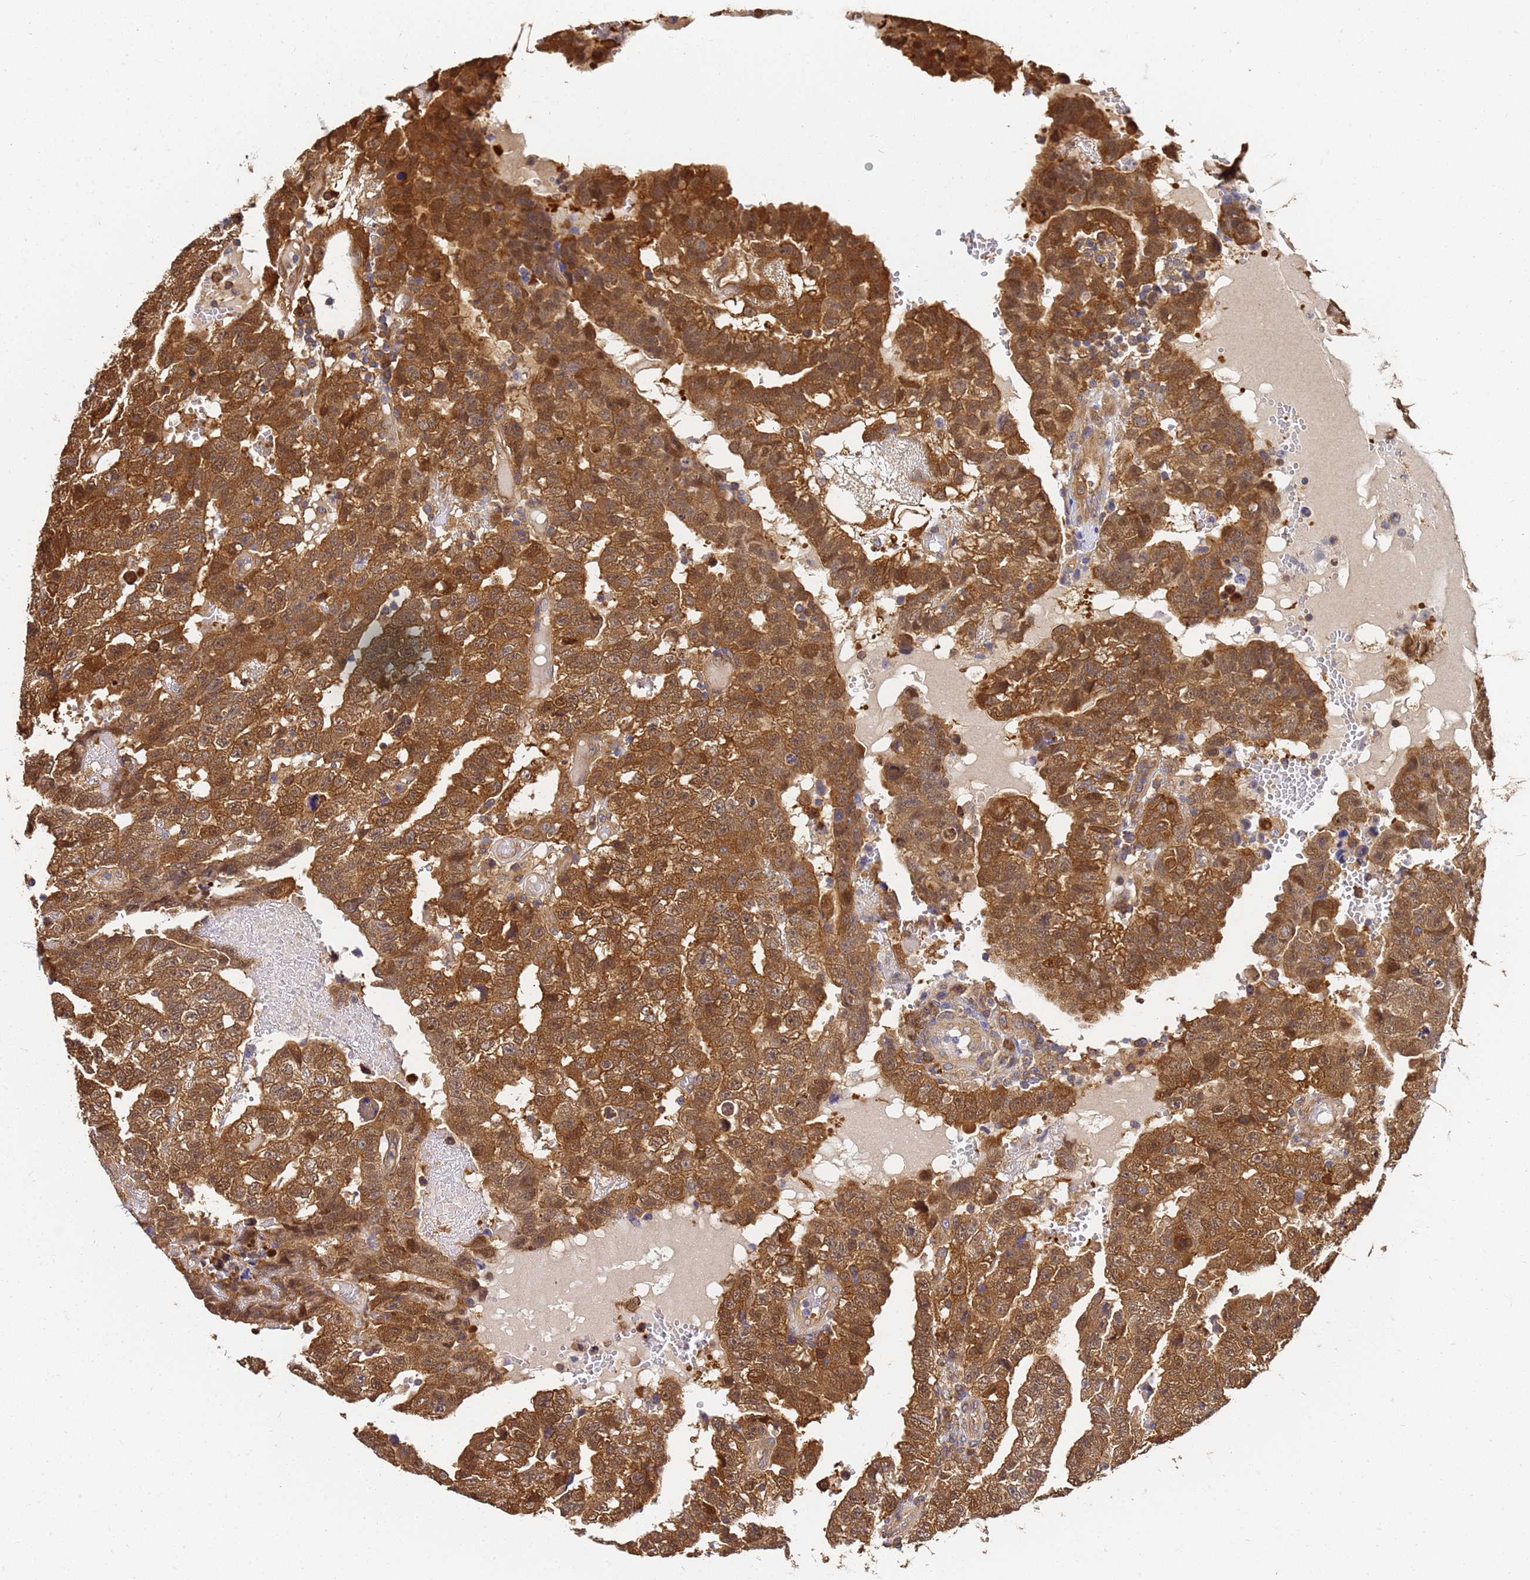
{"staining": {"intensity": "moderate", "quantity": ">75%", "location": "cytoplasmic/membranous"}, "tissue": "testis cancer", "cell_type": "Tumor cells", "image_type": "cancer", "snomed": [{"axis": "morphology", "description": "Carcinoma, Embryonal, NOS"}, {"axis": "topography", "description": "Testis"}], "caption": "IHC micrograph of embryonal carcinoma (testis) stained for a protein (brown), which displays medium levels of moderate cytoplasmic/membranous expression in about >75% of tumor cells.", "gene": "NME1-NME2", "patient": {"sex": "male", "age": 25}}